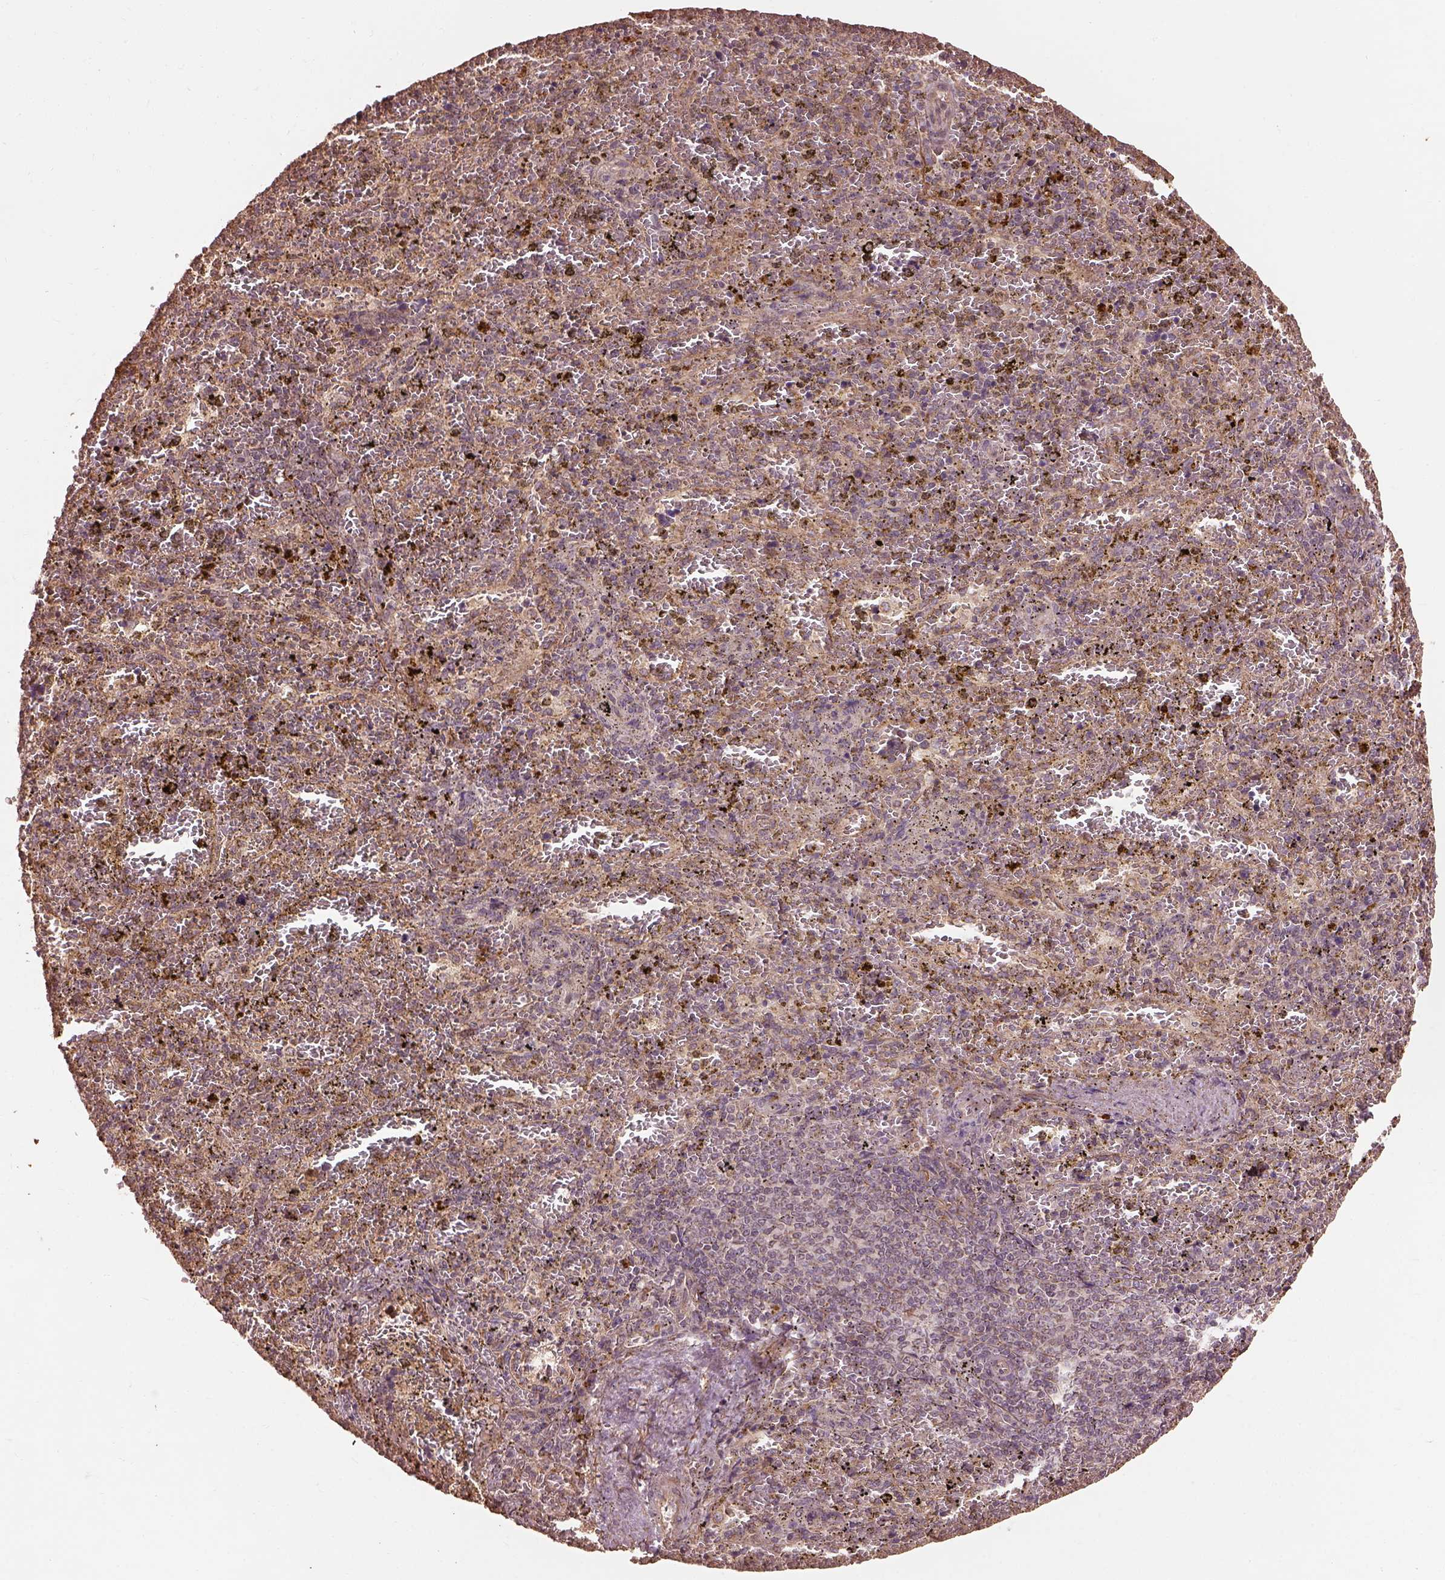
{"staining": {"intensity": "negative", "quantity": "none", "location": "none"}, "tissue": "spleen", "cell_type": "Cells in red pulp", "image_type": "normal", "snomed": [{"axis": "morphology", "description": "Normal tissue, NOS"}, {"axis": "topography", "description": "Spleen"}], "caption": "A photomicrograph of spleen stained for a protein shows no brown staining in cells in red pulp.", "gene": "METTL4", "patient": {"sex": "female", "age": 50}}